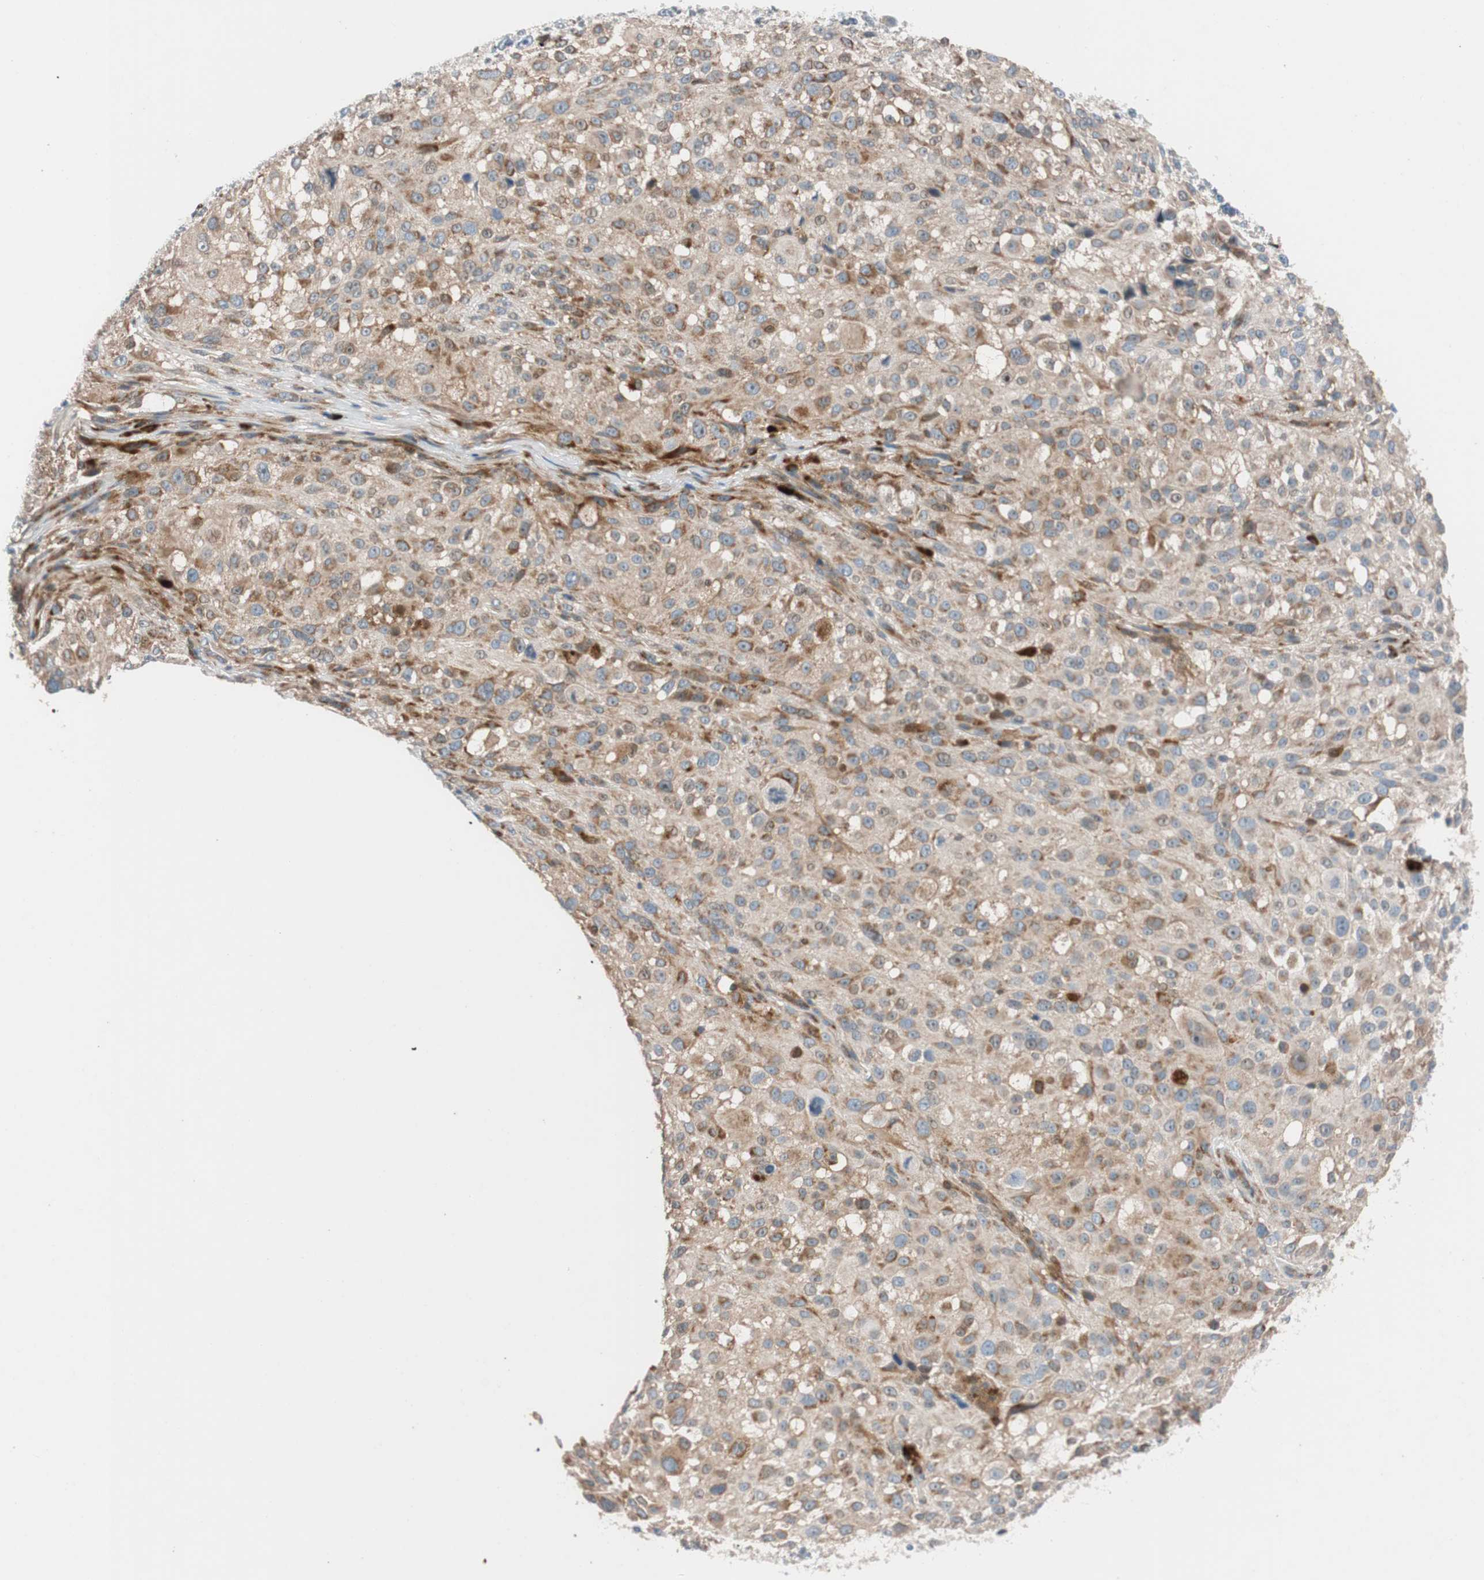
{"staining": {"intensity": "moderate", "quantity": ">75%", "location": "cytoplasmic/membranous"}, "tissue": "melanoma", "cell_type": "Tumor cells", "image_type": "cancer", "snomed": [{"axis": "morphology", "description": "Necrosis, NOS"}, {"axis": "morphology", "description": "Malignant melanoma, NOS"}, {"axis": "topography", "description": "Skin"}], "caption": "Malignant melanoma stained with a protein marker demonstrates moderate staining in tumor cells.", "gene": "FAAH", "patient": {"sex": "female", "age": 87}}